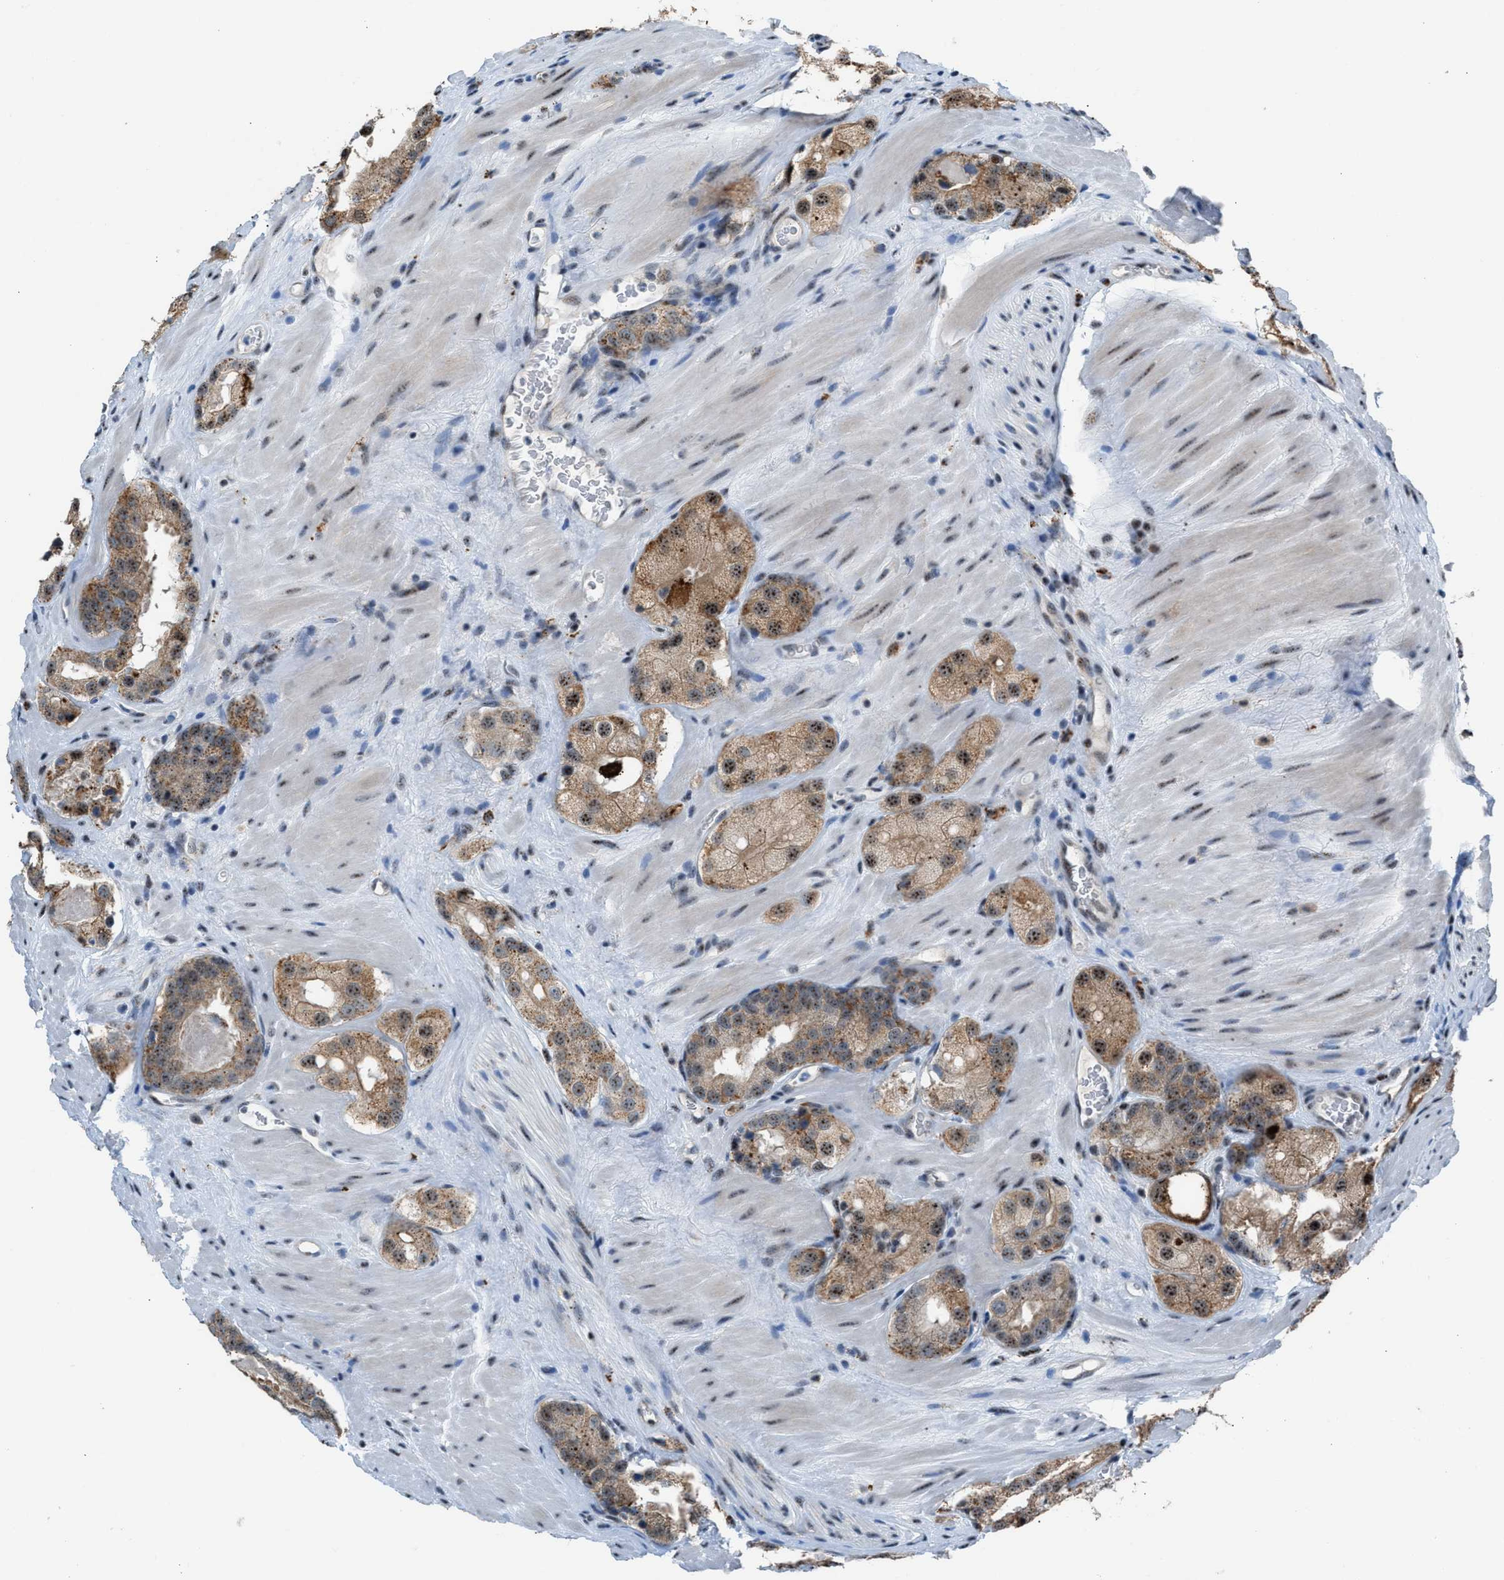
{"staining": {"intensity": "moderate", "quantity": ">75%", "location": "cytoplasmic/membranous,nuclear"}, "tissue": "prostate cancer", "cell_type": "Tumor cells", "image_type": "cancer", "snomed": [{"axis": "morphology", "description": "Adenocarcinoma, High grade"}, {"axis": "topography", "description": "Prostate"}], "caption": "Immunohistochemical staining of prostate cancer exhibits medium levels of moderate cytoplasmic/membranous and nuclear positivity in approximately >75% of tumor cells.", "gene": "CENPP", "patient": {"sex": "male", "age": 63}}